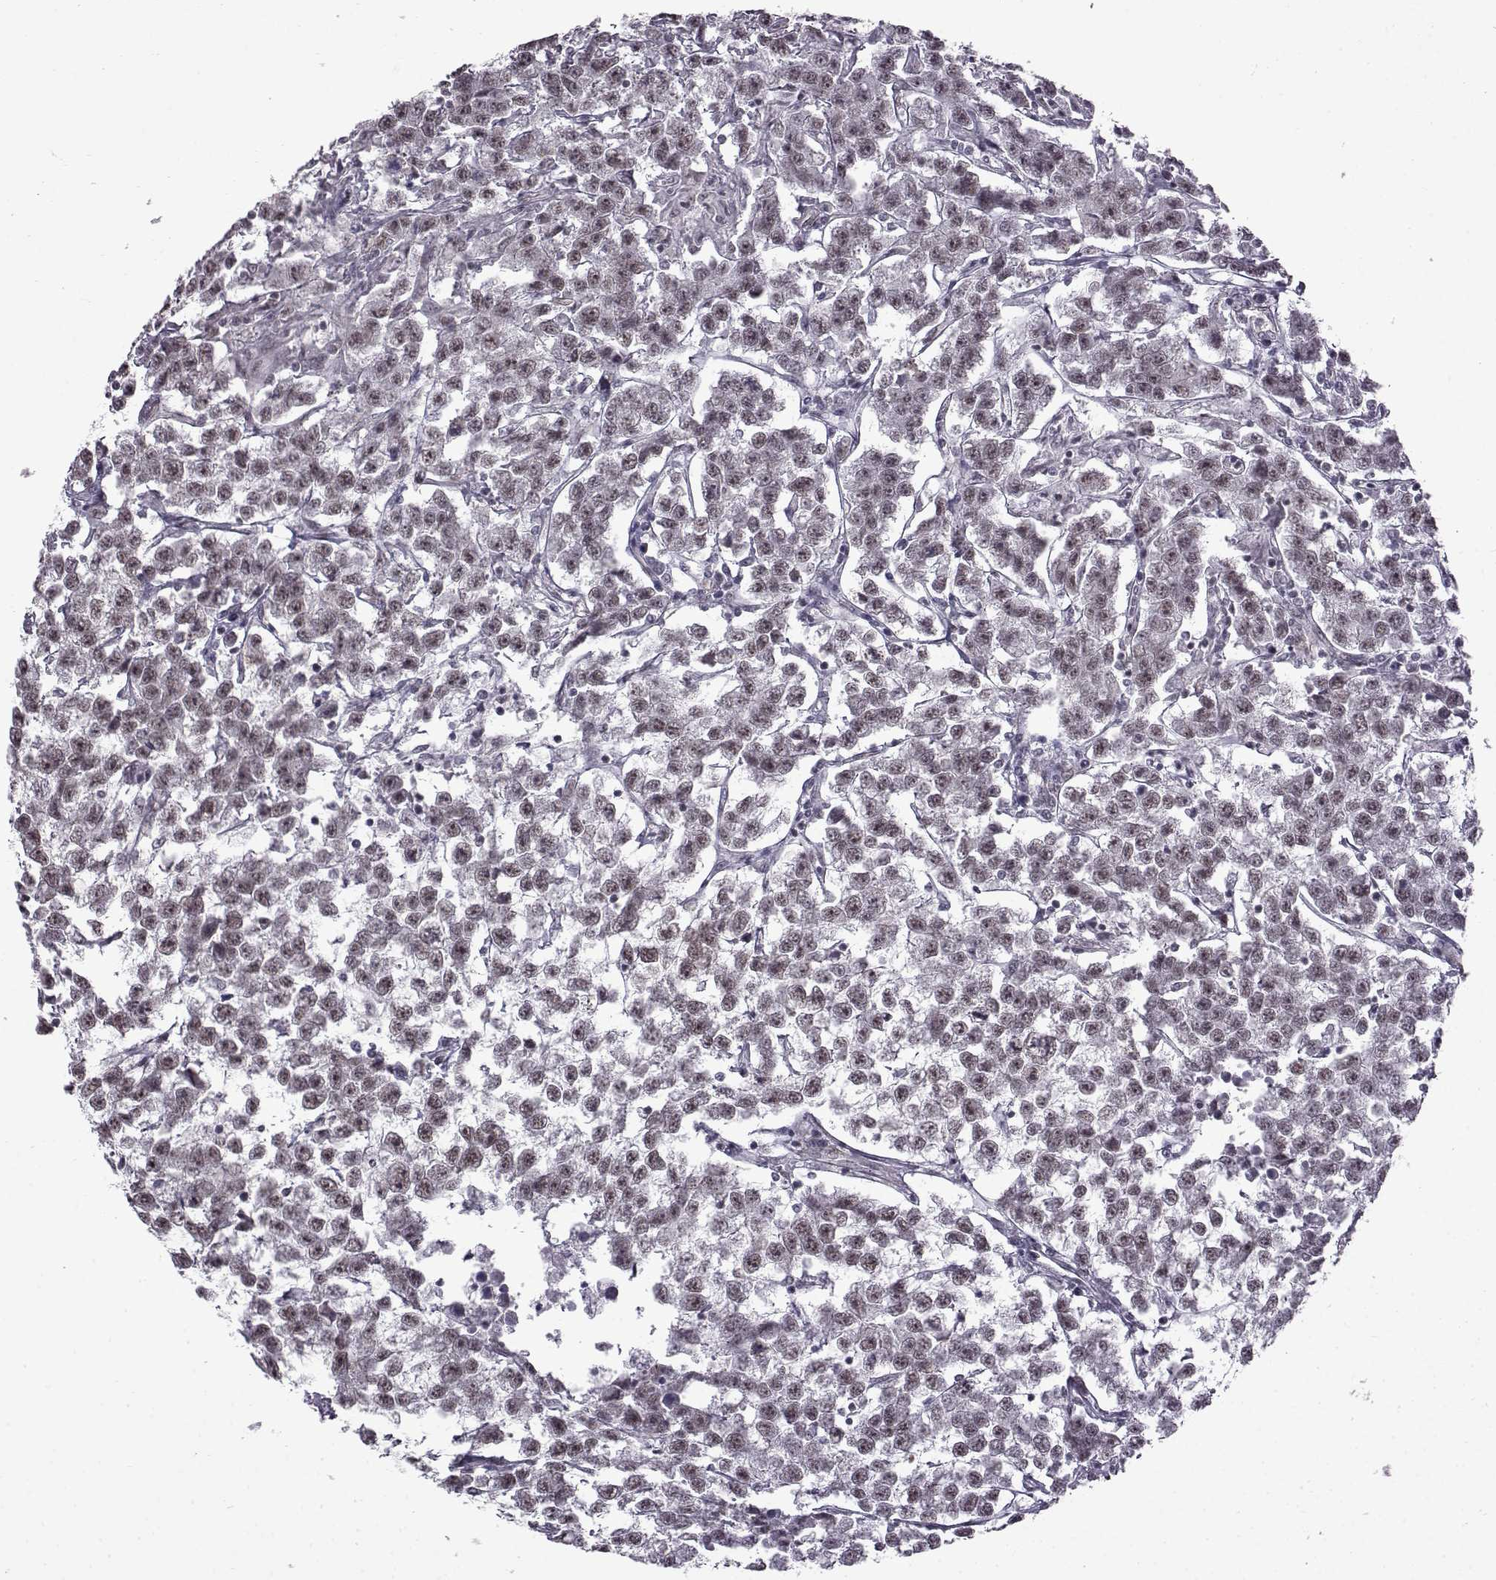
{"staining": {"intensity": "negative", "quantity": "none", "location": "none"}, "tissue": "testis cancer", "cell_type": "Tumor cells", "image_type": "cancer", "snomed": [{"axis": "morphology", "description": "Seminoma, NOS"}, {"axis": "topography", "description": "Testis"}], "caption": "Tumor cells show no significant protein staining in testis cancer (seminoma).", "gene": "SYNPO2", "patient": {"sex": "male", "age": 59}}